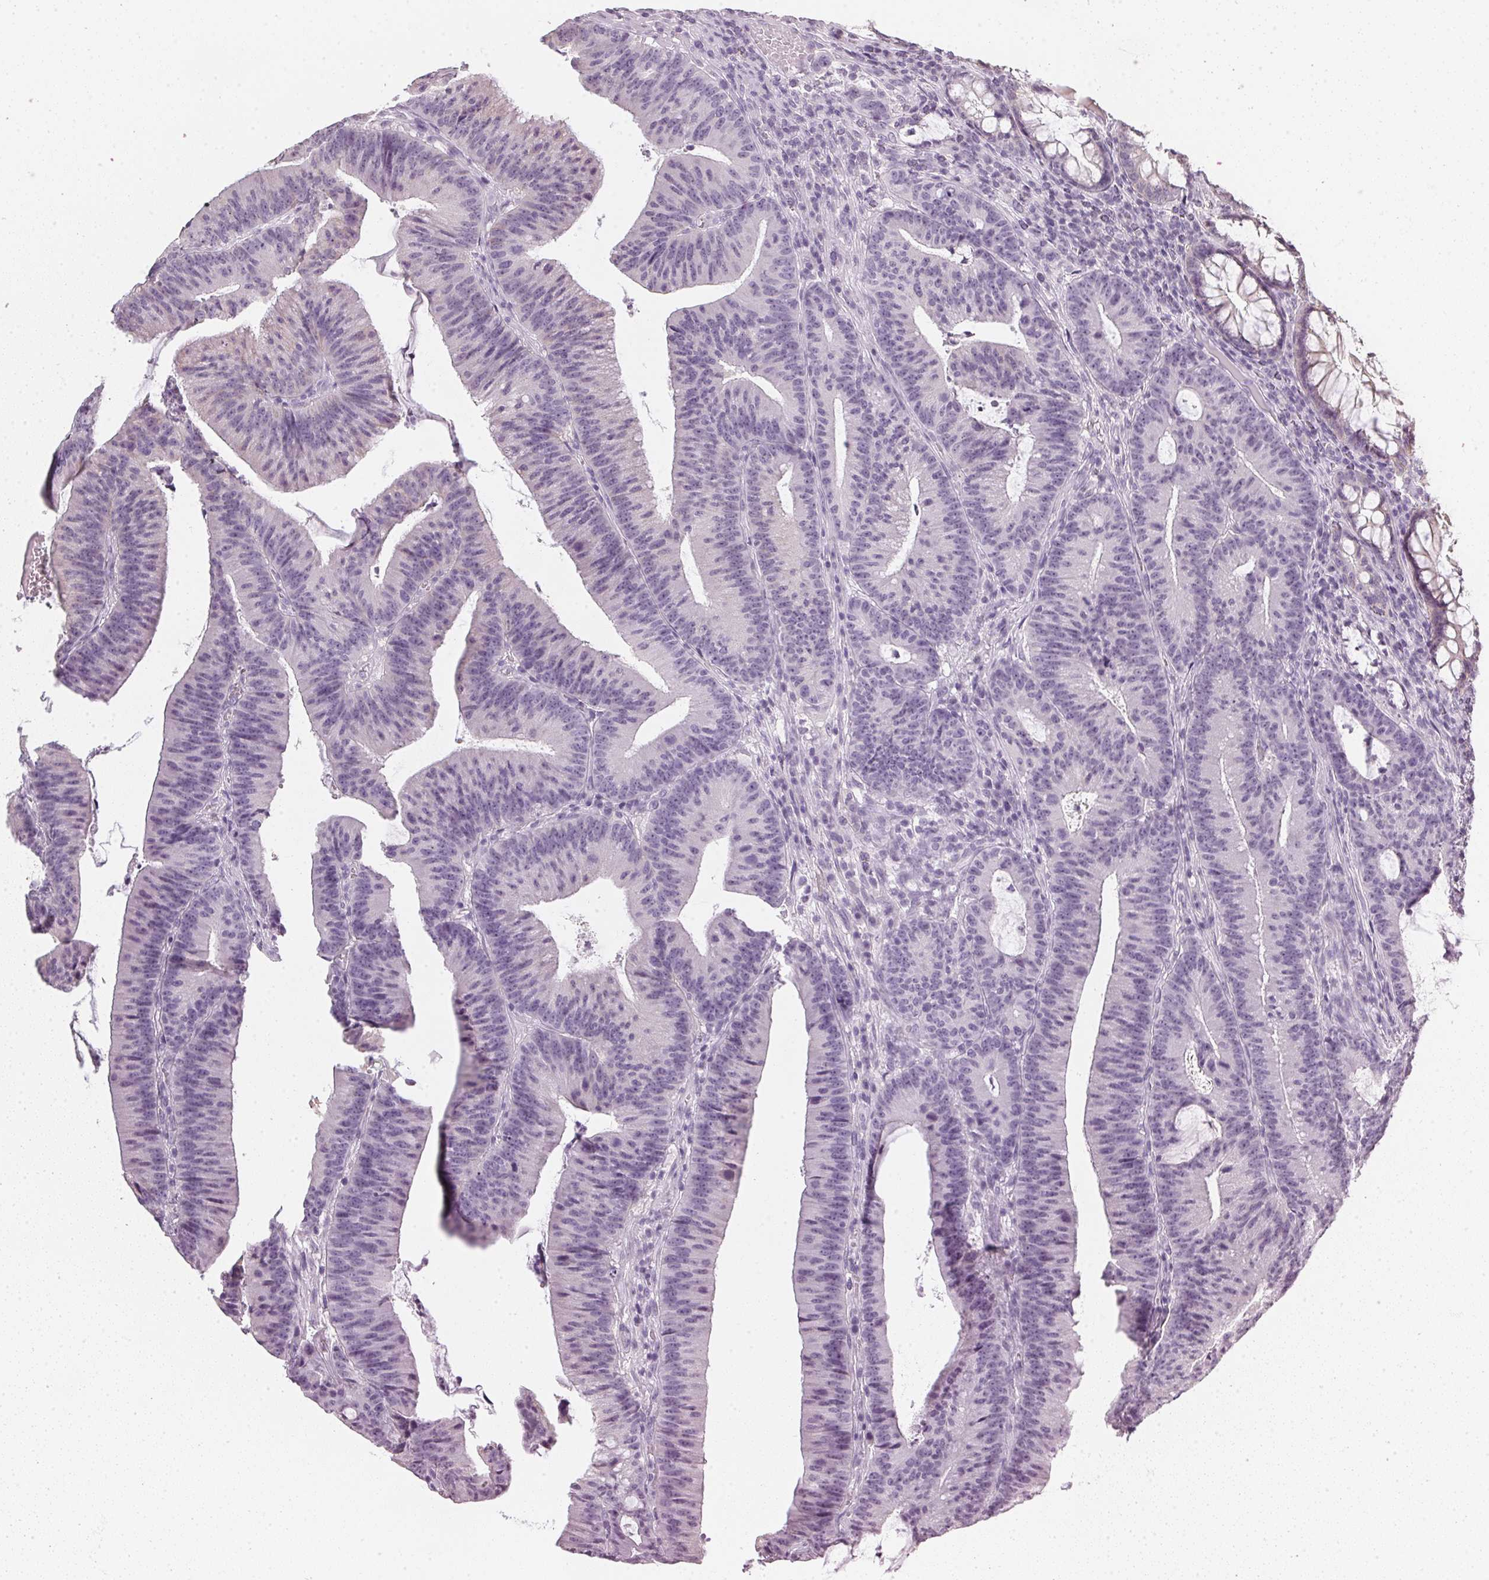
{"staining": {"intensity": "negative", "quantity": "none", "location": "none"}, "tissue": "colorectal cancer", "cell_type": "Tumor cells", "image_type": "cancer", "snomed": [{"axis": "morphology", "description": "Adenocarcinoma, NOS"}, {"axis": "topography", "description": "Colon"}], "caption": "Colorectal cancer (adenocarcinoma) was stained to show a protein in brown. There is no significant expression in tumor cells.", "gene": "TMEM72", "patient": {"sex": "female", "age": 78}}